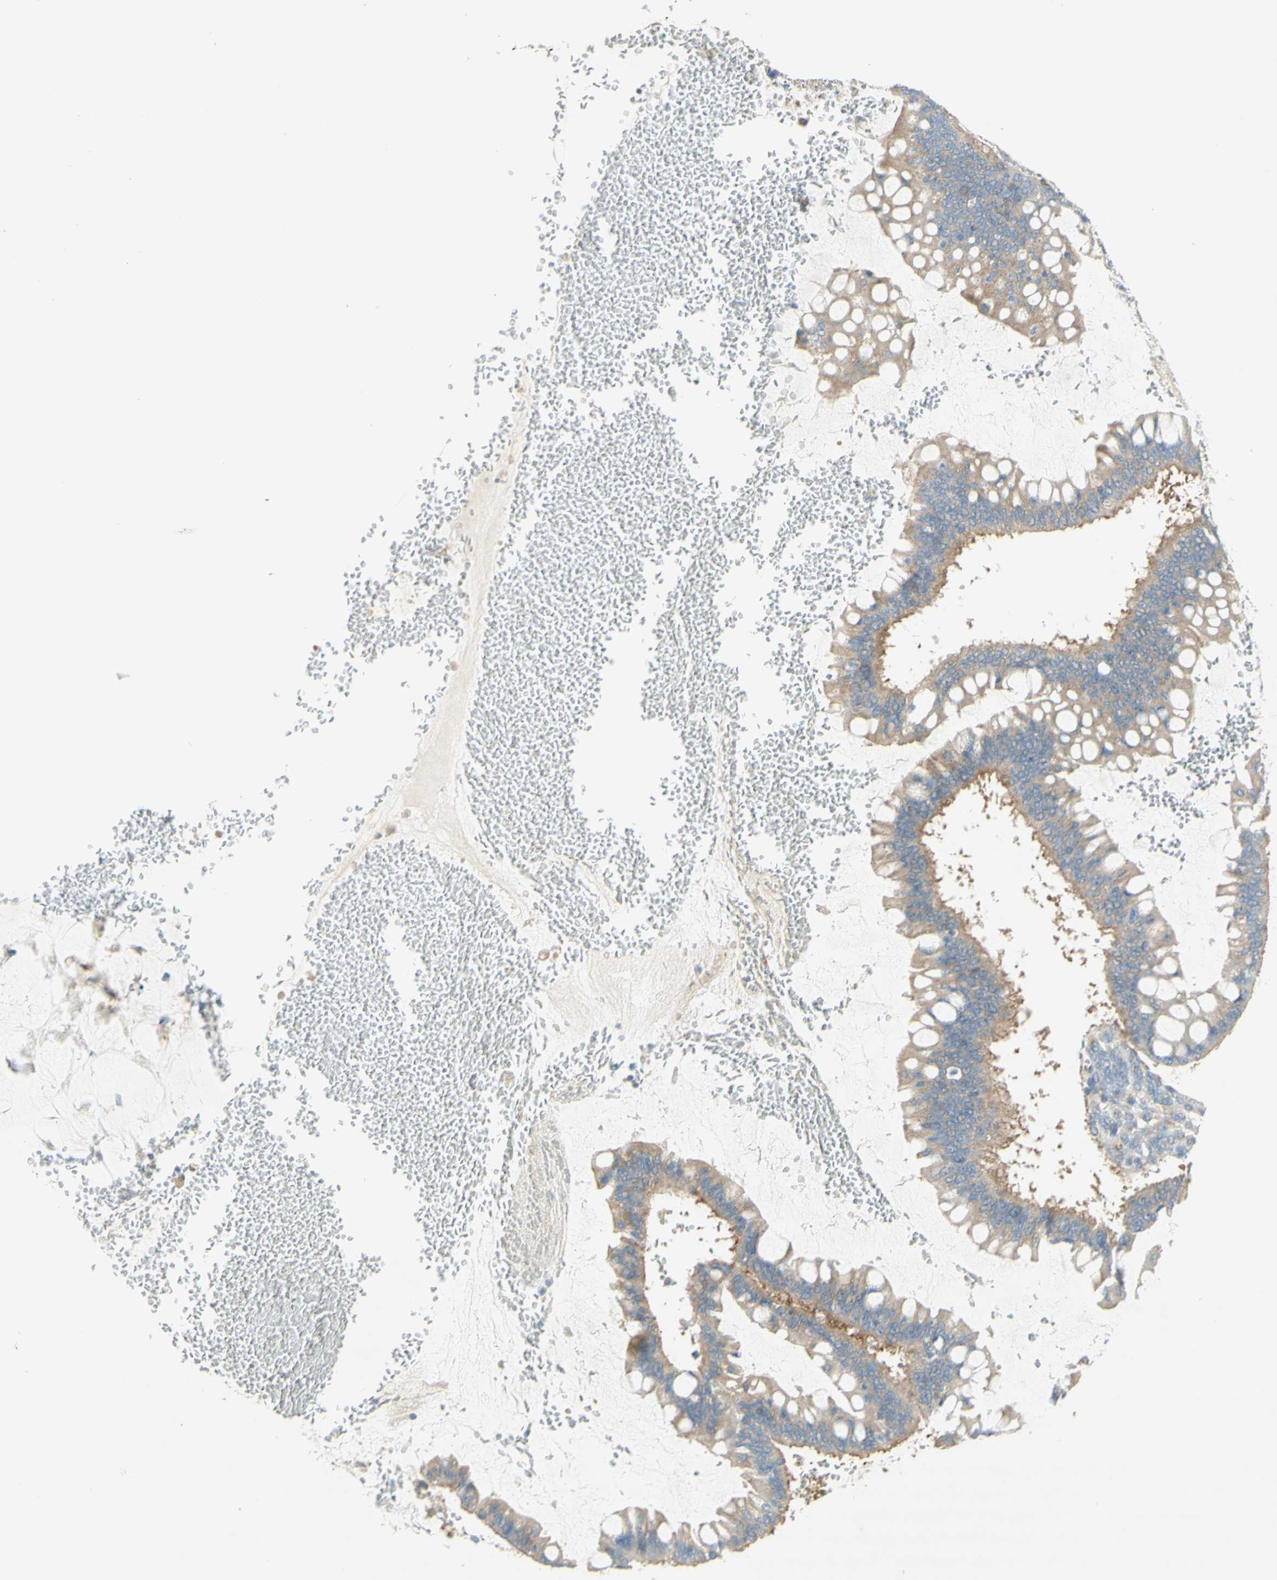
{"staining": {"intensity": "weak", "quantity": ">75%", "location": "cytoplasmic/membranous"}, "tissue": "ovarian cancer", "cell_type": "Tumor cells", "image_type": "cancer", "snomed": [{"axis": "morphology", "description": "Cystadenocarcinoma, mucinous, NOS"}, {"axis": "topography", "description": "Ovary"}], "caption": "Tumor cells show low levels of weak cytoplasmic/membranous staining in approximately >75% of cells in ovarian mucinous cystadenocarcinoma.", "gene": "DYNC1H1", "patient": {"sex": "female", "age": 73}}